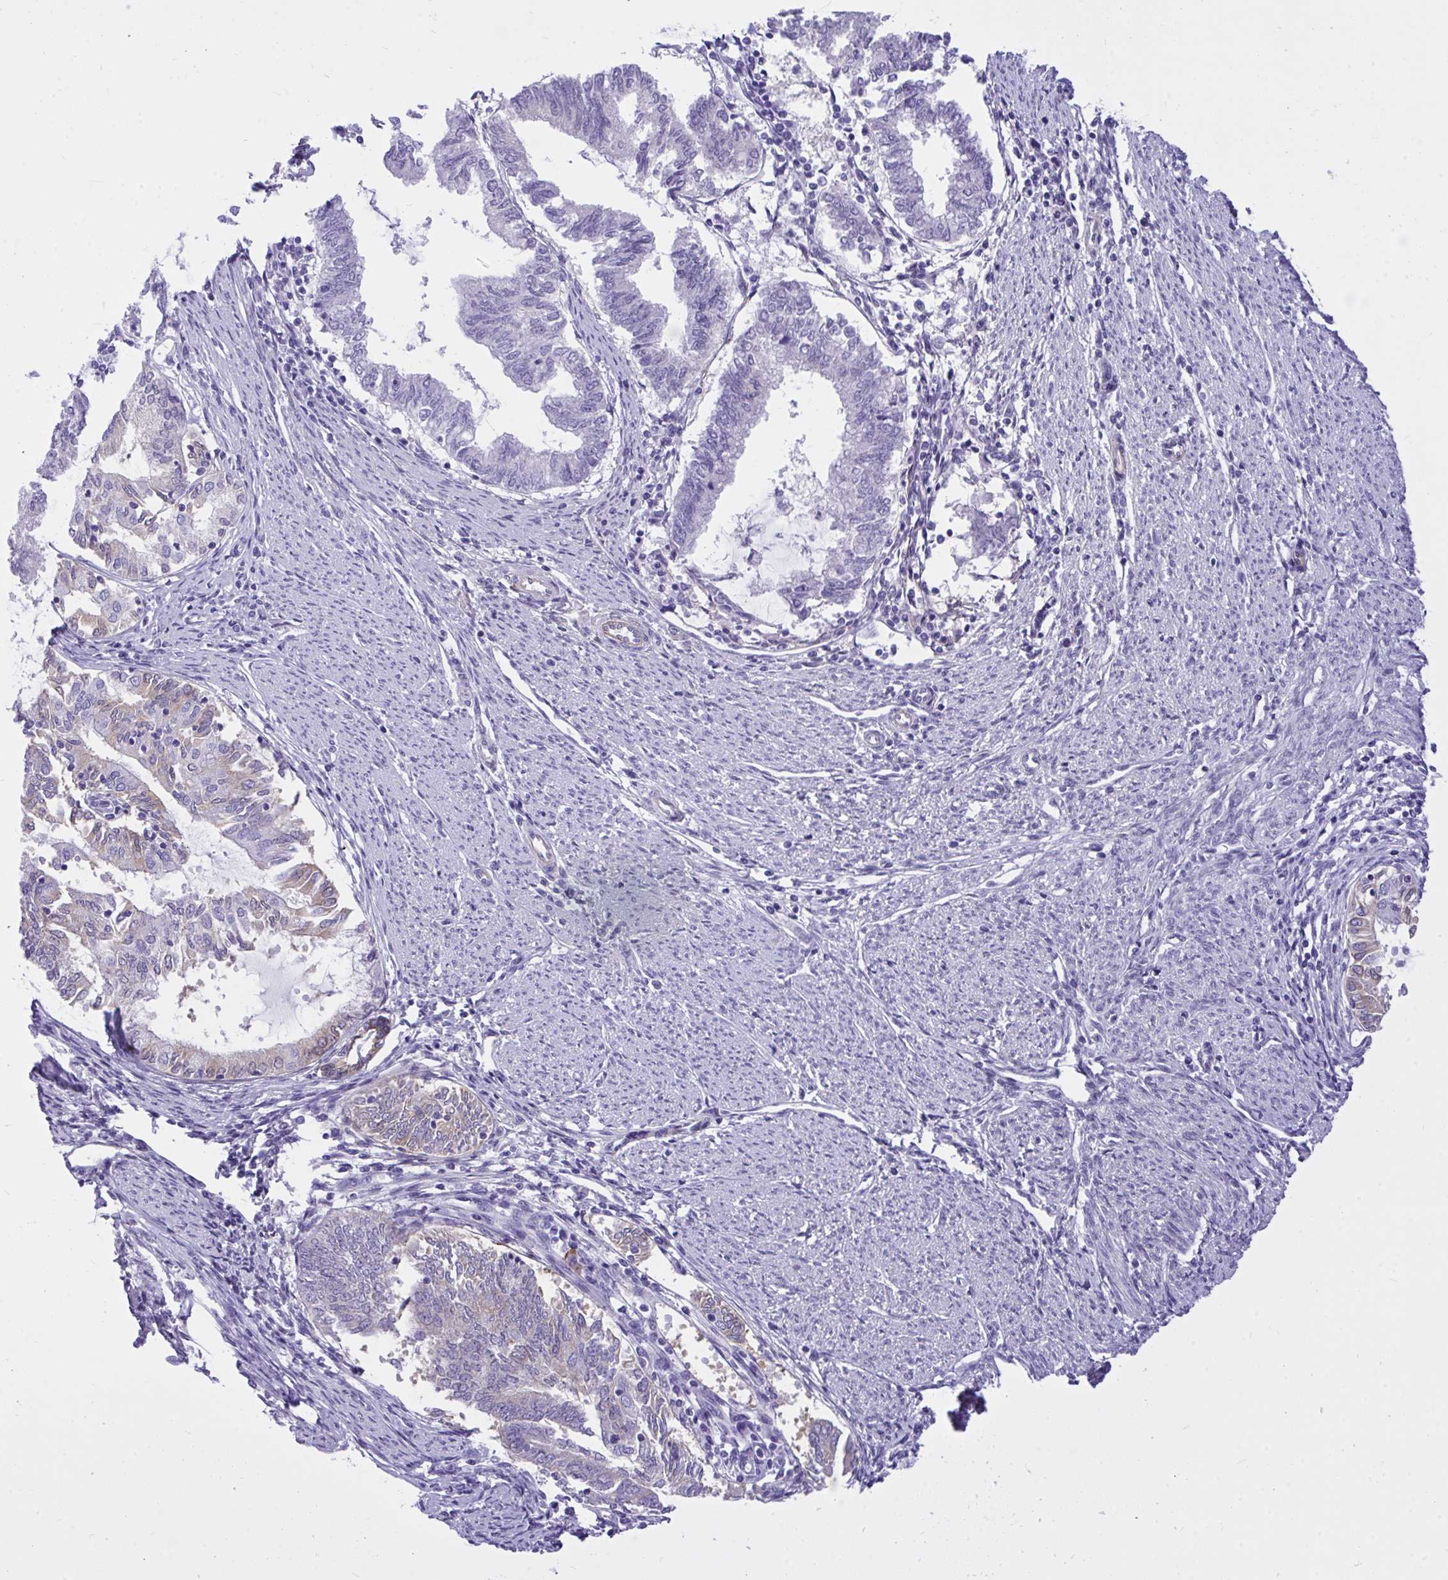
{"staining": {"intensity": "negative", "quantity": "none", "location": "none"}, "tissue": "endometrial cancer", "cell_type": "Tumor cells", "image_type": "cancer", "snomed": [{"axis": "morphology", "description": "Adenocarcinoma, NOS"}, {"axis": "topography", "description": "Endometrium"}], "caption": "An IHC micrograph of endometrial cancer is shown. There is no staining in tumor cells of endometrial cancer.", "gene": "TLN2", "patient": {"sex": "female", "age": 79}}